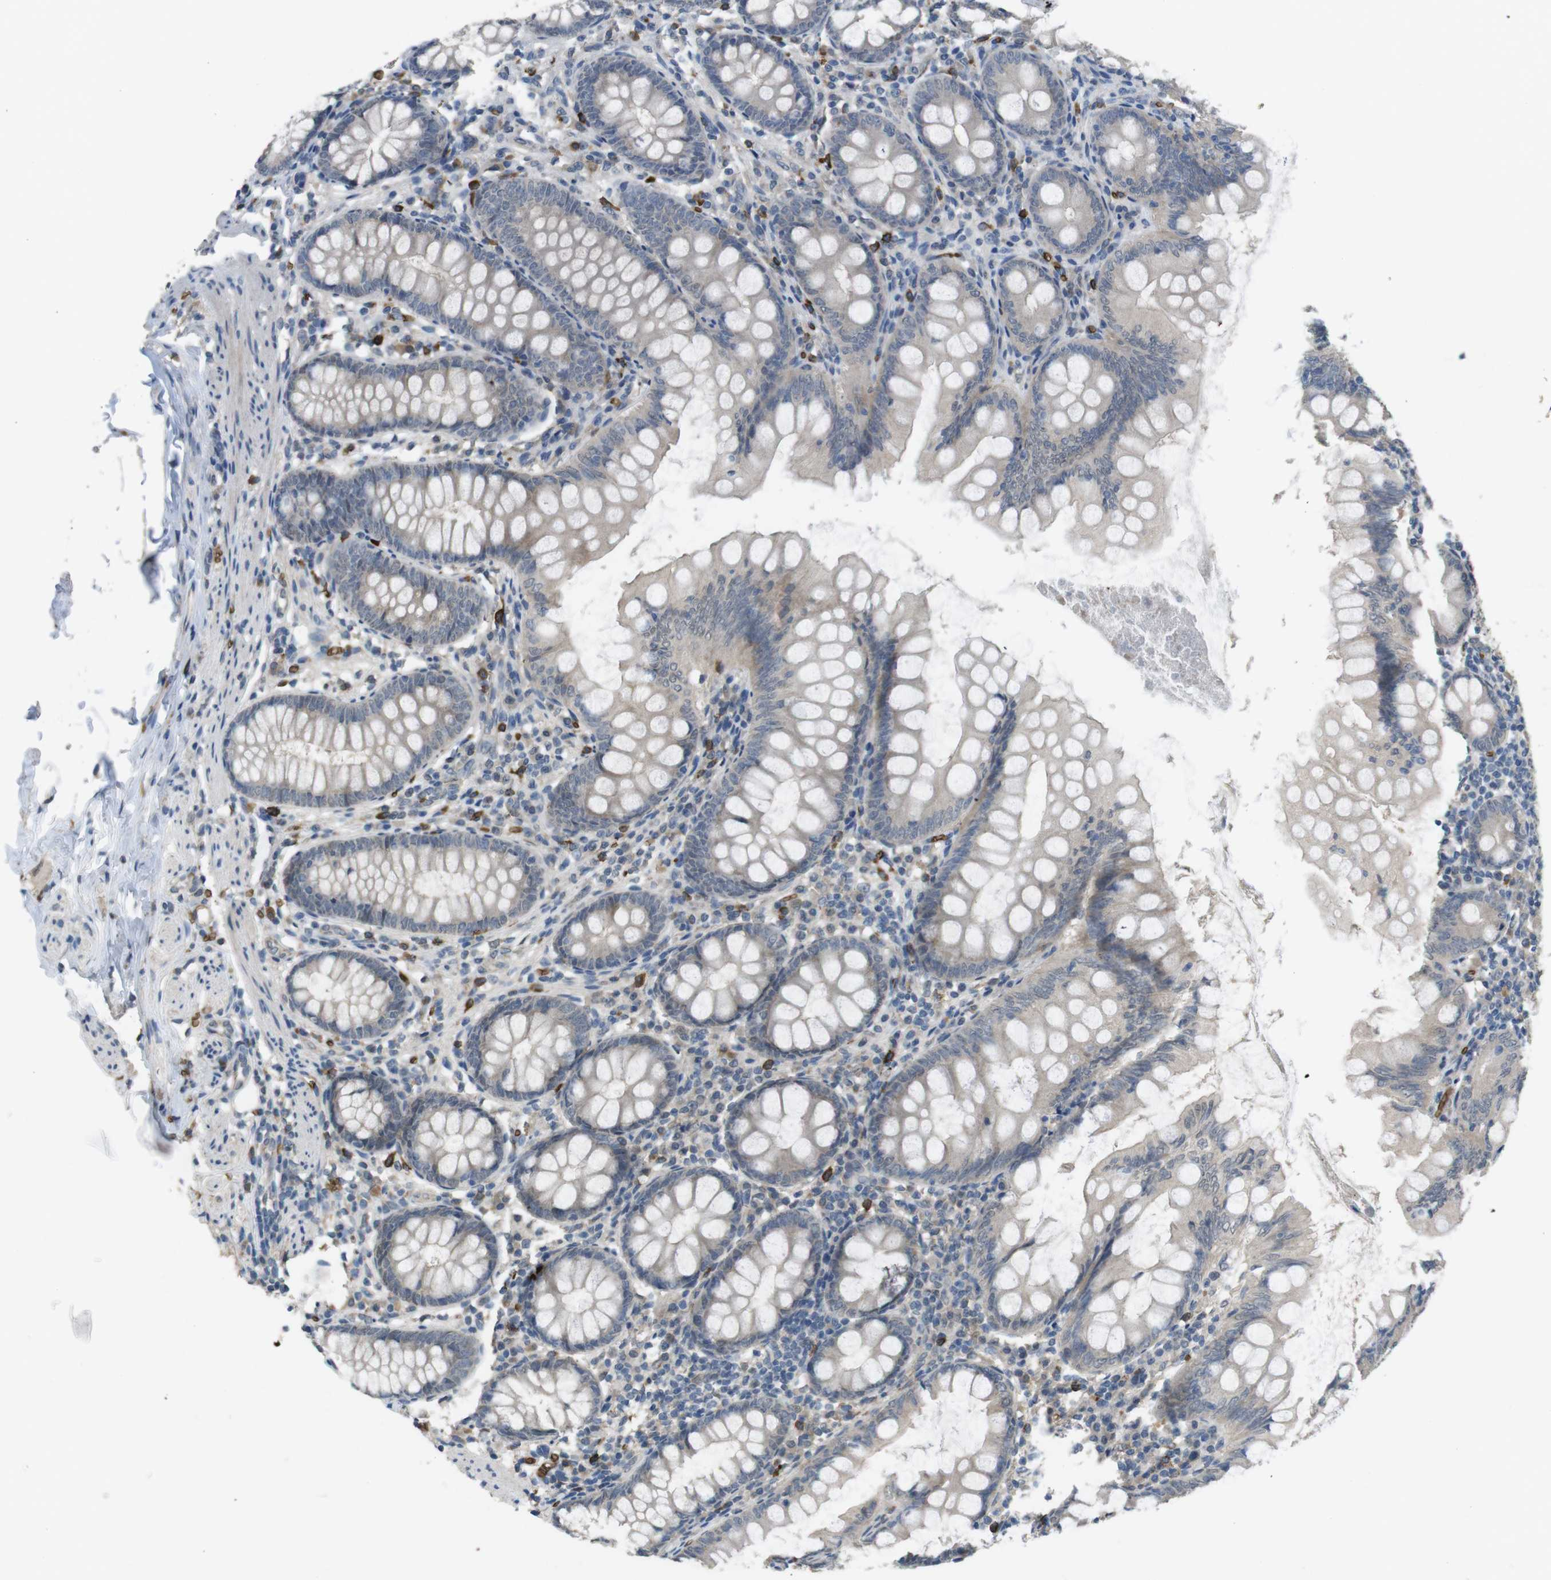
{"staining": {"intensity": "moderate", "quantity": "25%-75%", "location": "cytoplasmic/membranous"}, "tissue": "appendix", "cell_type": "Glandular cells", "image_type": "normal", "snomed": [{"axis": "morphology", "description": "Normal tissue, NOS"}, {"axis": "topography", "description": "Appendix"}], "caption": "This photomicrograph exhibits IHC staining of normal appendix, with medium moderate cytoplasmic/membranous staining in approximately 25%-75% of glandular cells.", "gene": "GYPA", "patient": {"sex": "female", "age": 77}}